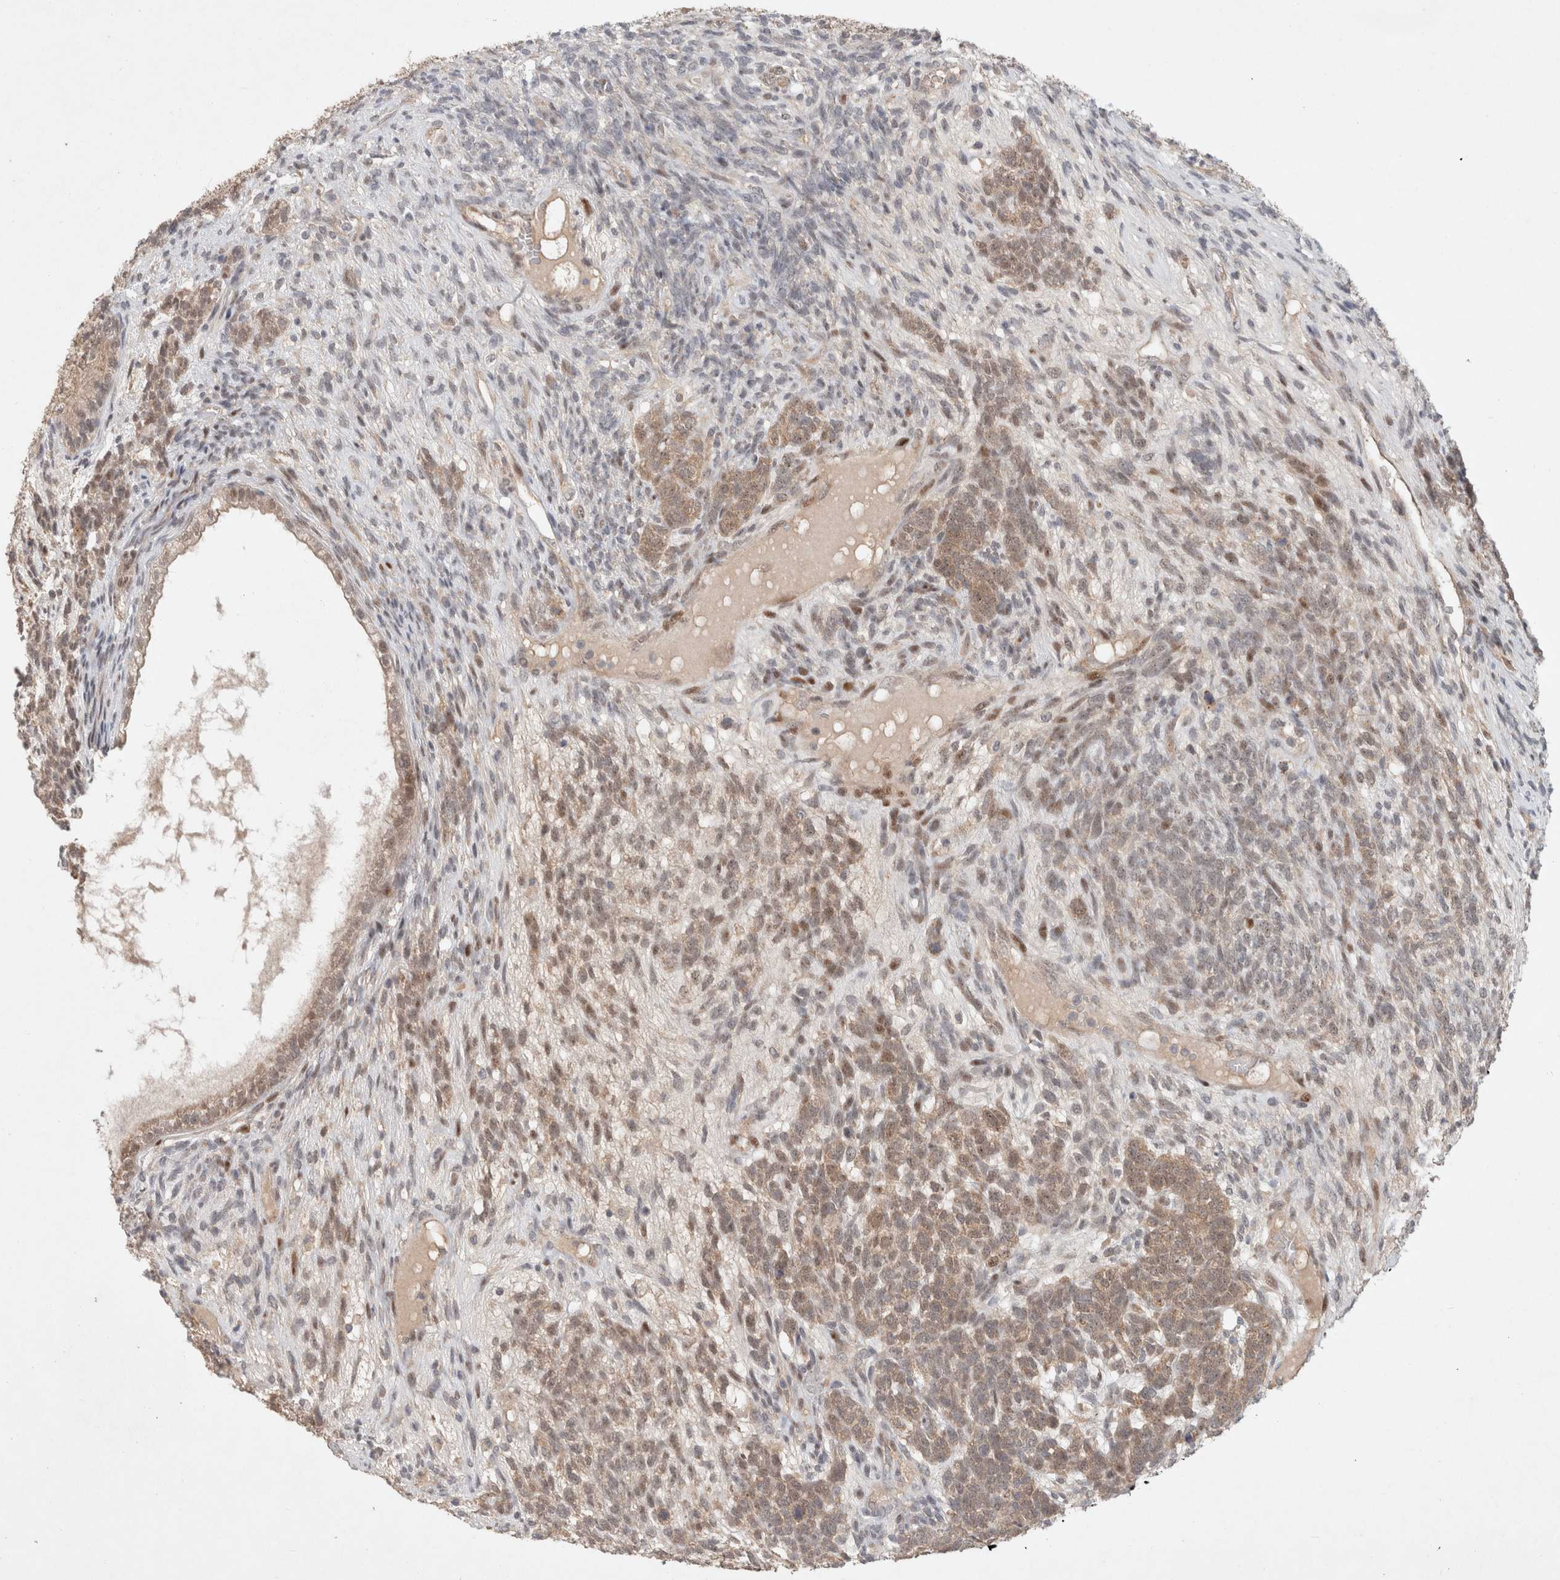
{"staining": {"intensity": "weak", "quantity": ">75%", "location": "cytoplasmic/membranous,nuclear"}, "tissue": "testis cancer", "cell_type": "Tumor cells", "image_type": "cancer", "snomed": [{"axis": "morphology", "description": "Seminoma, NOS"}, {"axis": "morphology", "description": "Carcinoma, Embryonal, NOS"}, {"axis": "topography", "description": "Testis"}], "caption": "Brown immunohistochemical staining in human testis cancer shows weak cytoplasmic/membranous and nuclear staining in approximately >75% of tumor cells.", "gene": "RASAL2", "patient": {"sex": "male", "age": 28}}